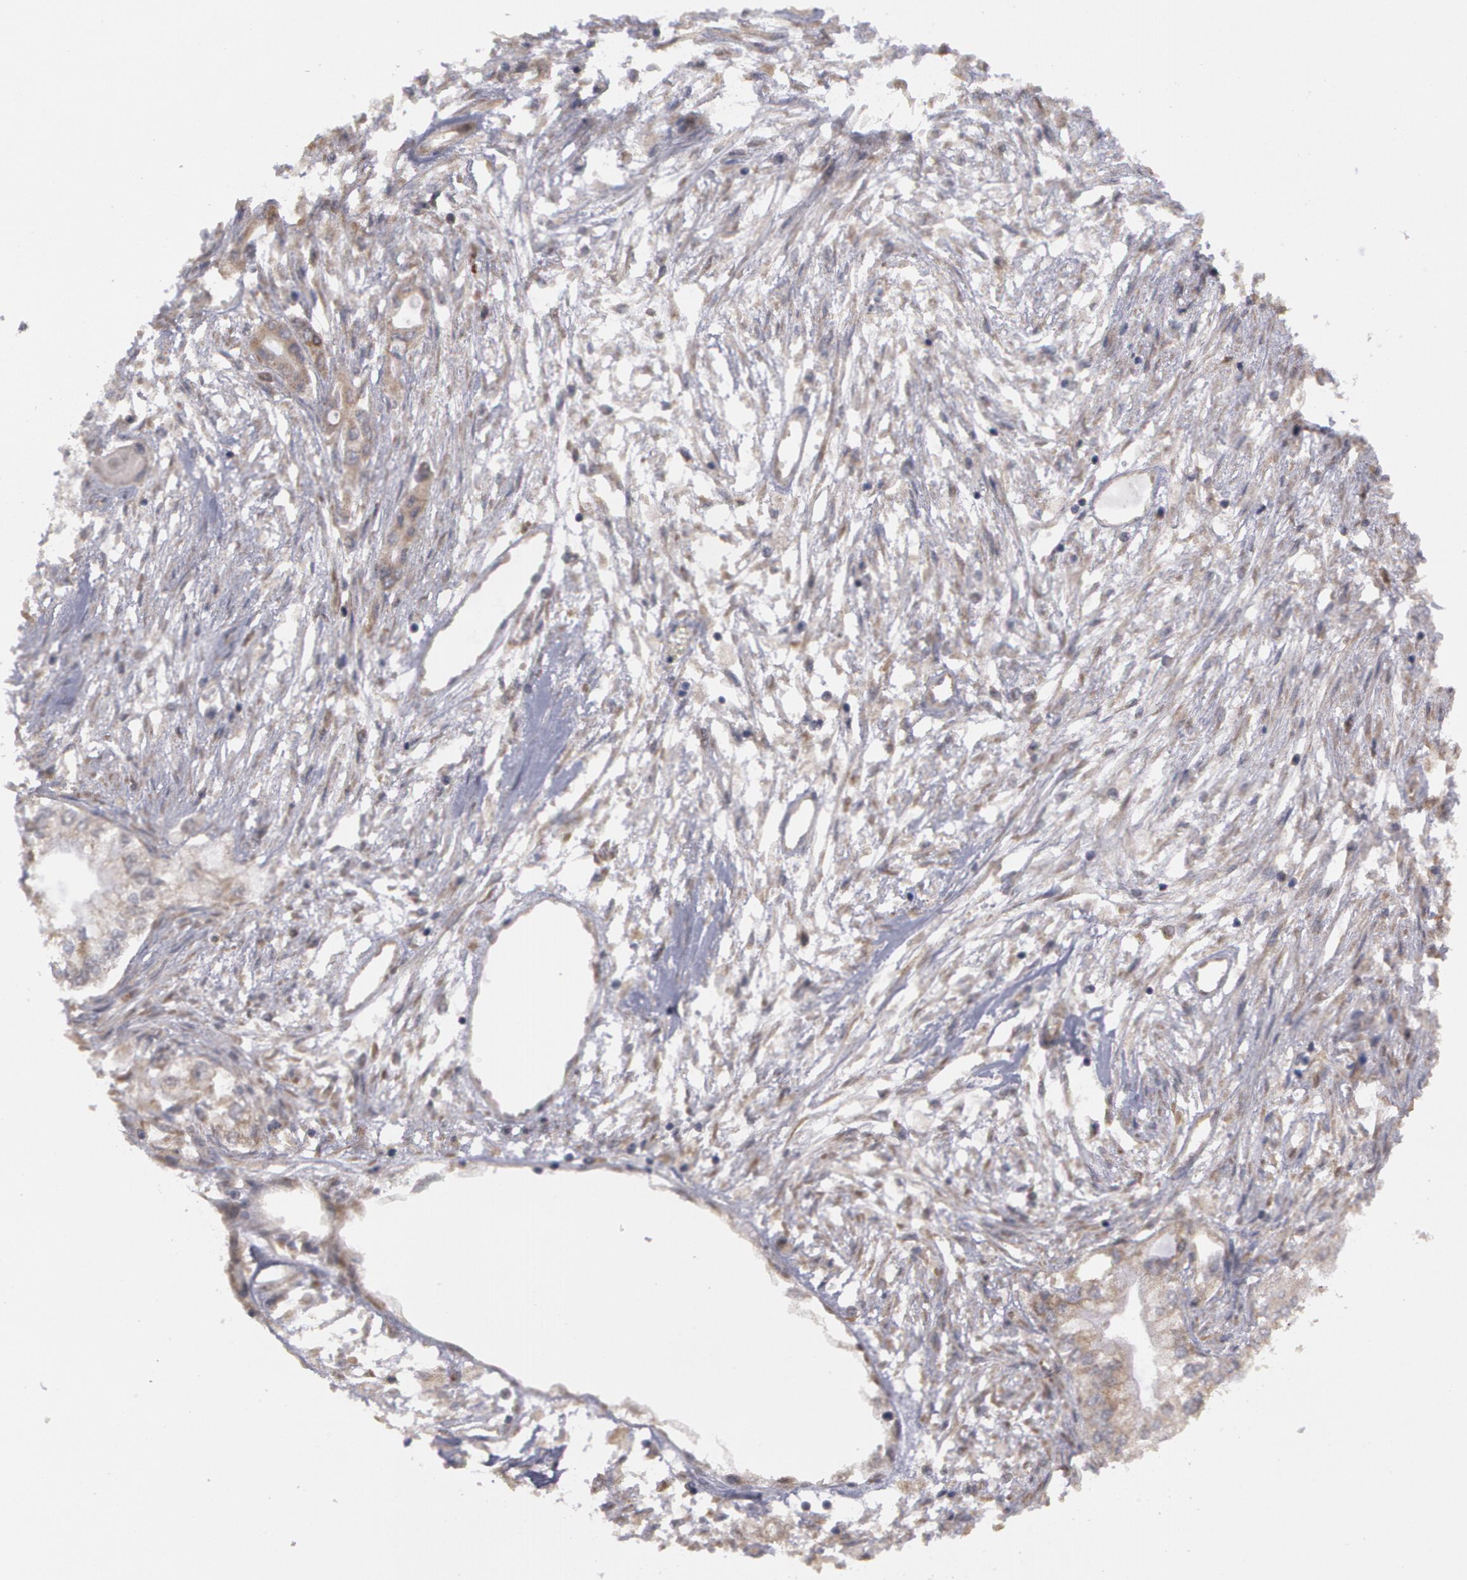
{"staining": {"intensity": "negative", "quantity": "none", "location": "none"}, "tissue": "pancreatic cancer", "cell_type": "Tumor cells", "image_type": "cancer", "snomed": [{"axis": "morphology", "description": "Adenocarcinoma, NOS"}, {"axis": "topography", "description": "Pancreas"}], "caption": "This is an IHC histopathology image of pancreatic cancer (adenocarcinoma). There is no staining in tumor cells.", "gene": "STX5", "patient": {"sex": "male", "age": 79}}